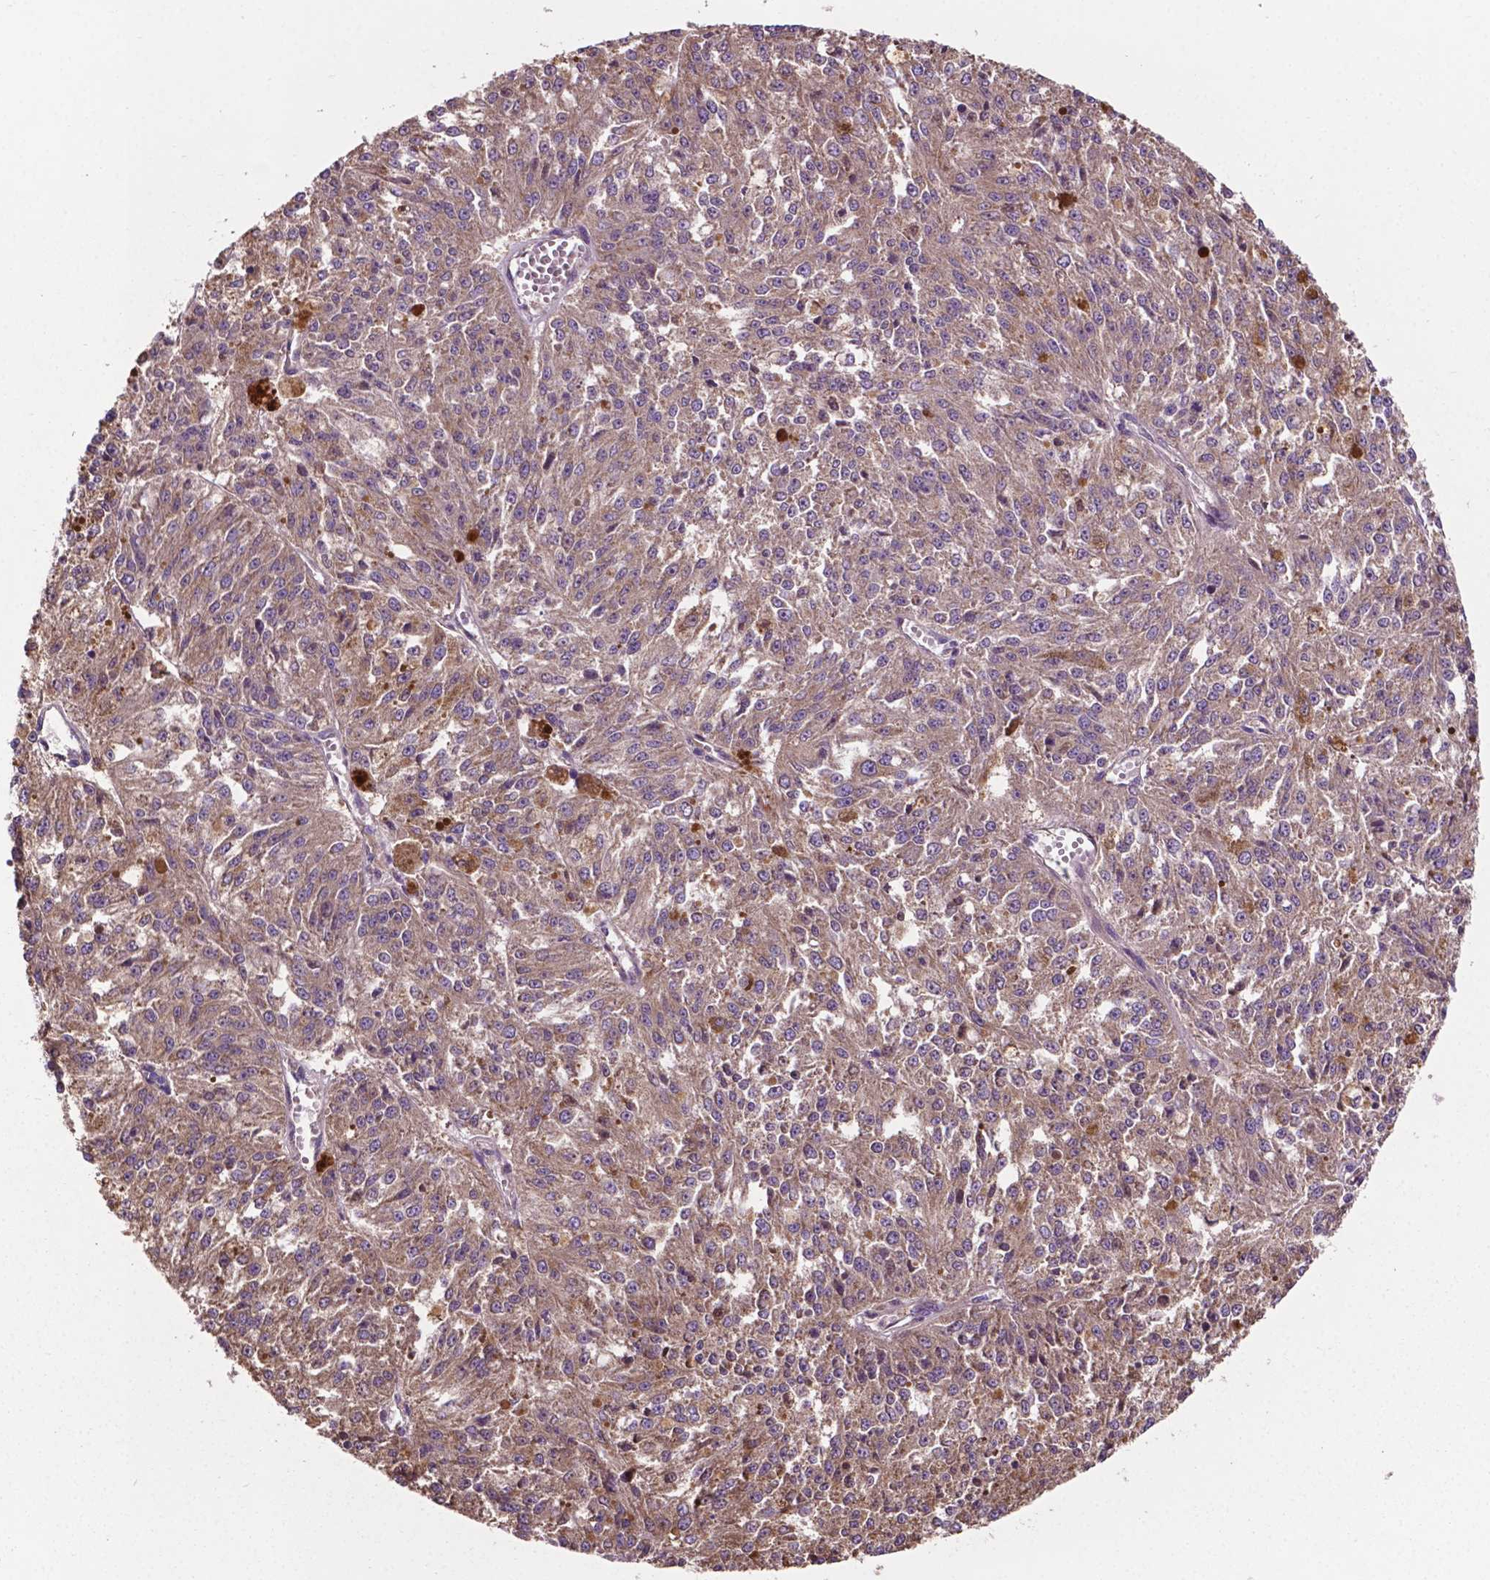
{"staining": {"intensity": "weak", "quantity": ">75%", "location": "cytoplasmic/membranous"}, "tissue": "melanoma", "cell_type": "Tumor cells", "image_type": "cancer", "snomed": [{"axis": "morphology", "description": "Malignant melanoma, Metastatic site"}, {"axis": "topography", "description": "Lymph node"}], "caption": "This is a photomicrograph of immunohistochemistry staining of melanoma, which shows weak staining in the cytoplasmic/membranous of tumor cells.", "gene": "GJA9", "patient": {"sex": "female", "age": 64}}